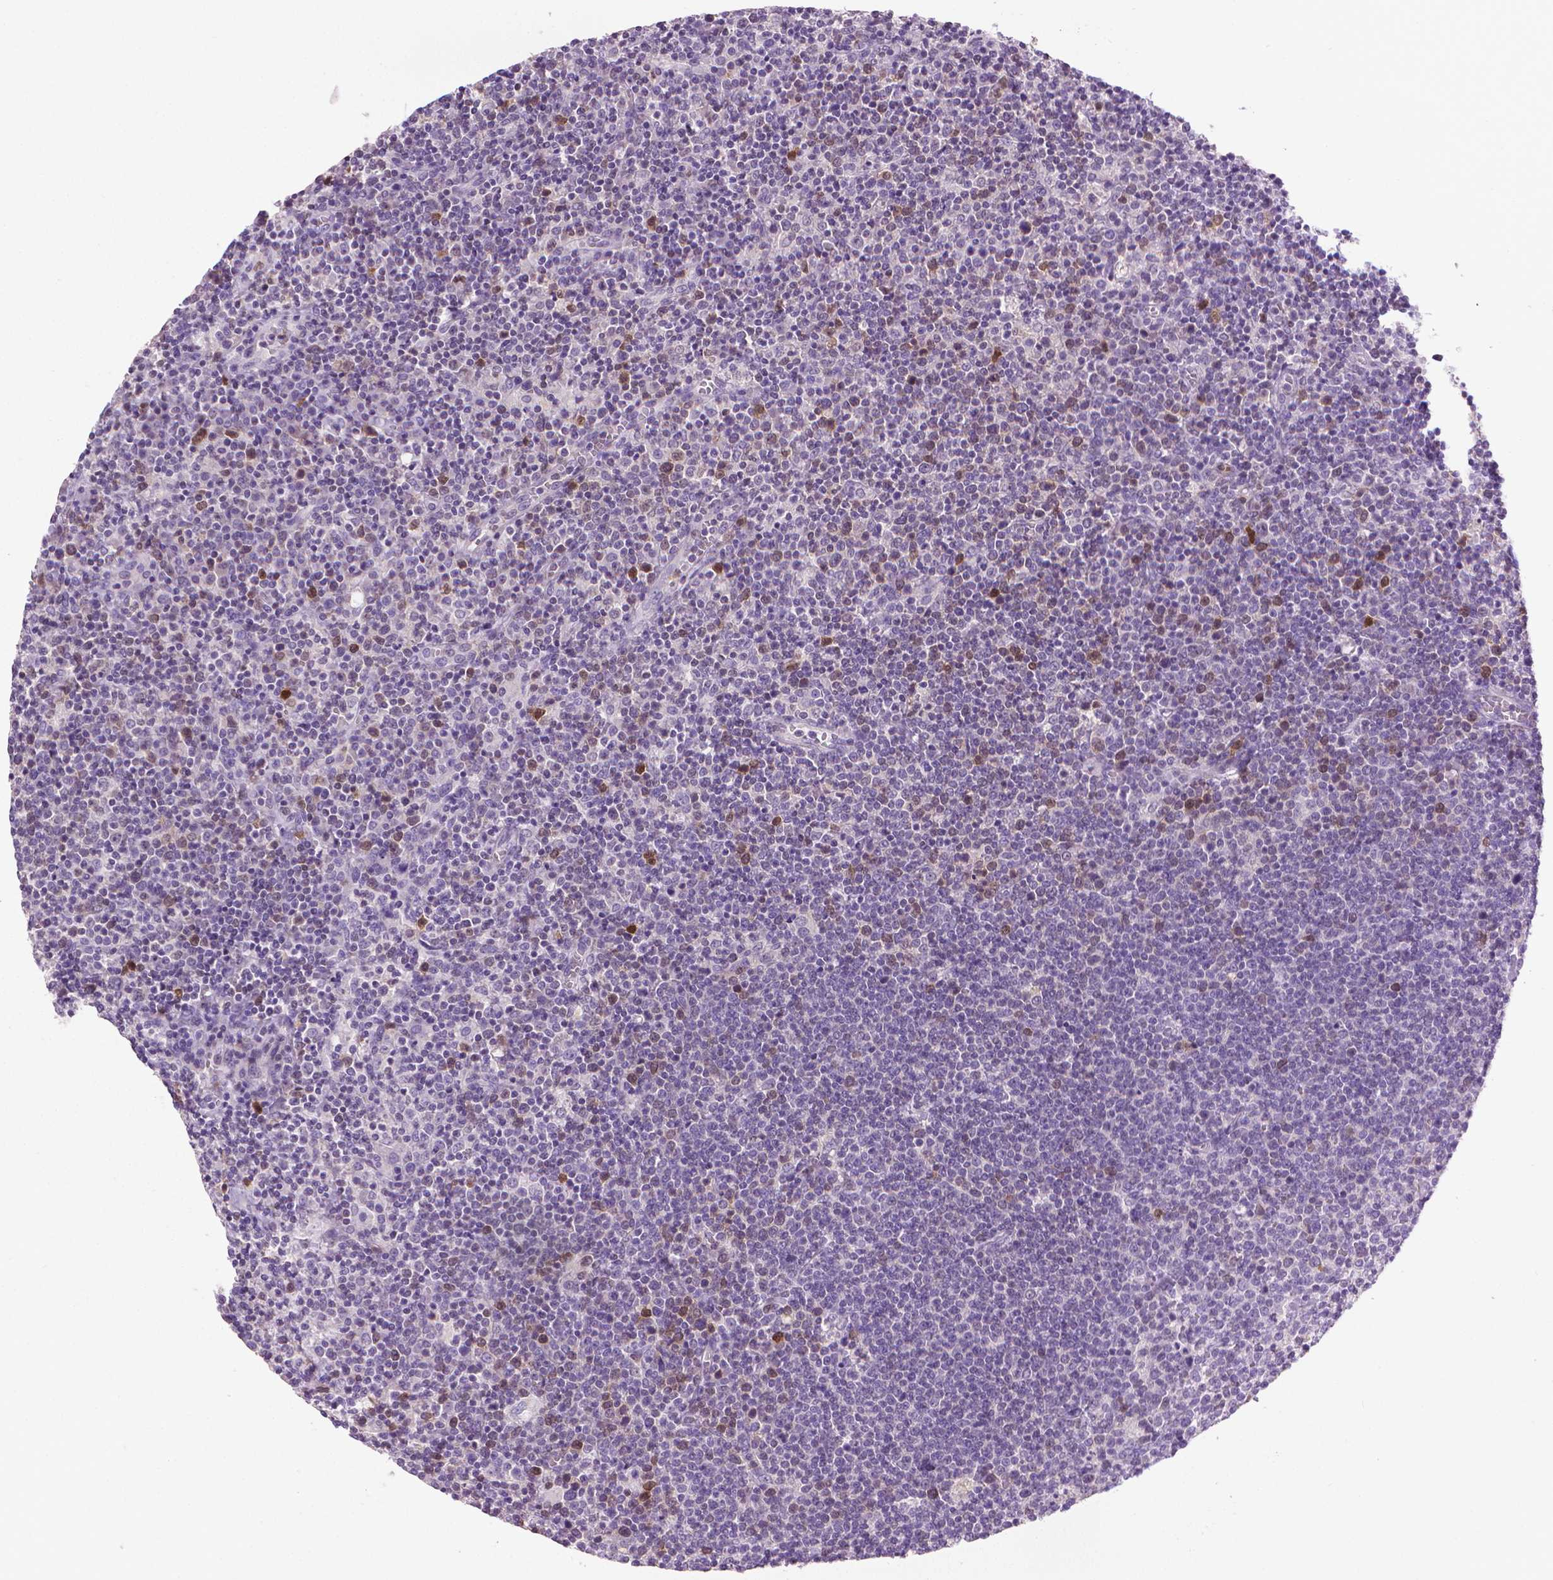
{"staining": {"intensity": "negative", "quantity": "none", "location": "none"}, "tissue": "lymphoma", "cell_type": "Tumor cells", "image_type": "cancer", "snomed": [{"axis": "morphology", "description": "Malignant lymphoma, non-Hodgkin's type, High grade"}, {"axis": "topography", "description": "Lymph node"}], "caption": "Lymphoma was stained to show a protein in brown. There is no significant staining in tumor cells.", "gene": "CDKN2D", "patient": {"sex": "male", "age": 61}}